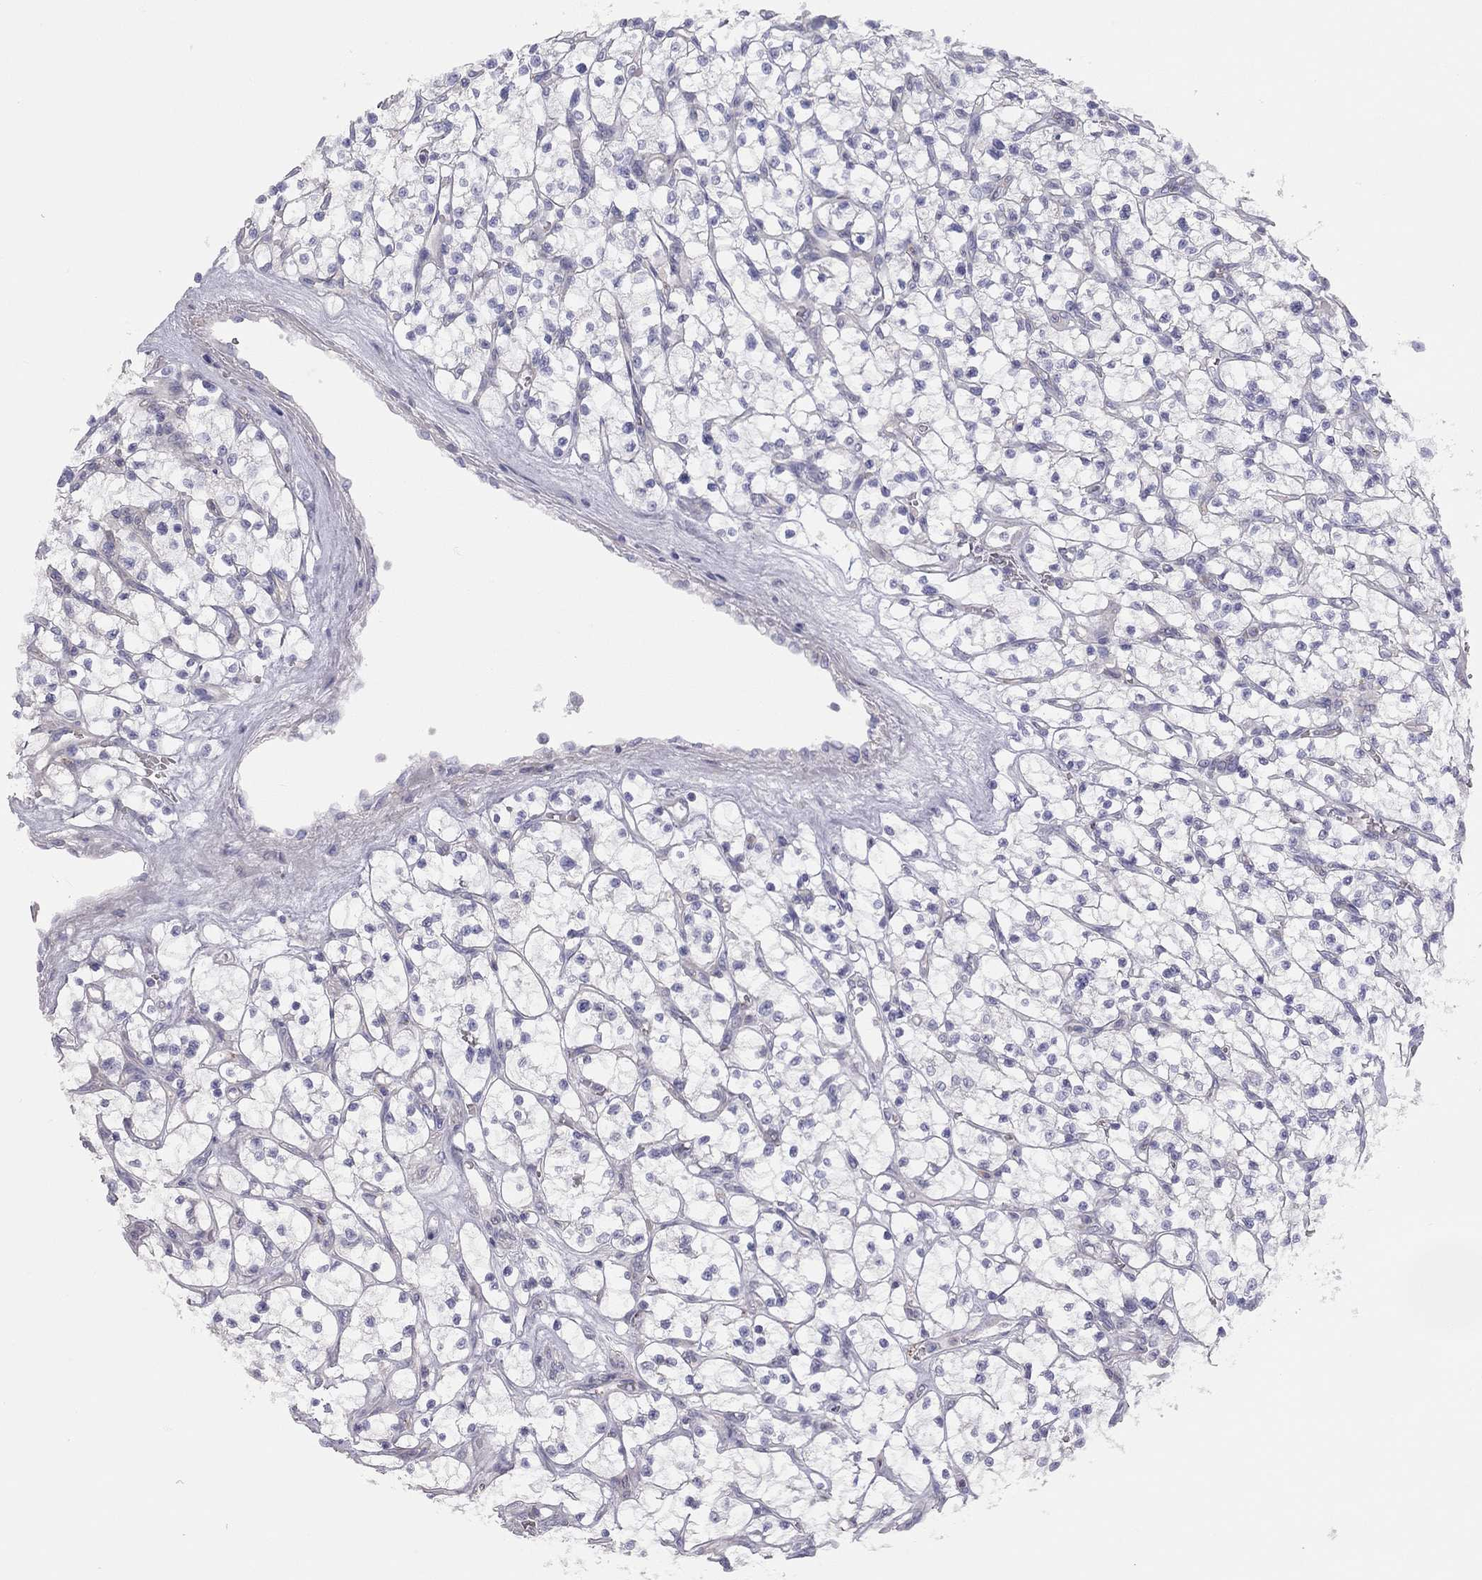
{"staining": {"intensity": "negative", "quantity": "none", "location": "none"}, "tissue": "renal cancer", "cell_type": "Tumor cells", "image_type": "cancer", "snomed": [{"axis": "morphology", "description": "Adenocarcinoma, NOS"}, {"axis": "topography", "description": "Kidney"}], "caption": "Renal cancer was stained to show a protein in brown. There is no significant positivity in tumor cells. Brightfield microscopy of IHC stained with DAB (brown) and hematoxylin (blue), captured at high magnification.", "gene": "ADCYAP1", "patient": {"sex": "female", "age": 64}}